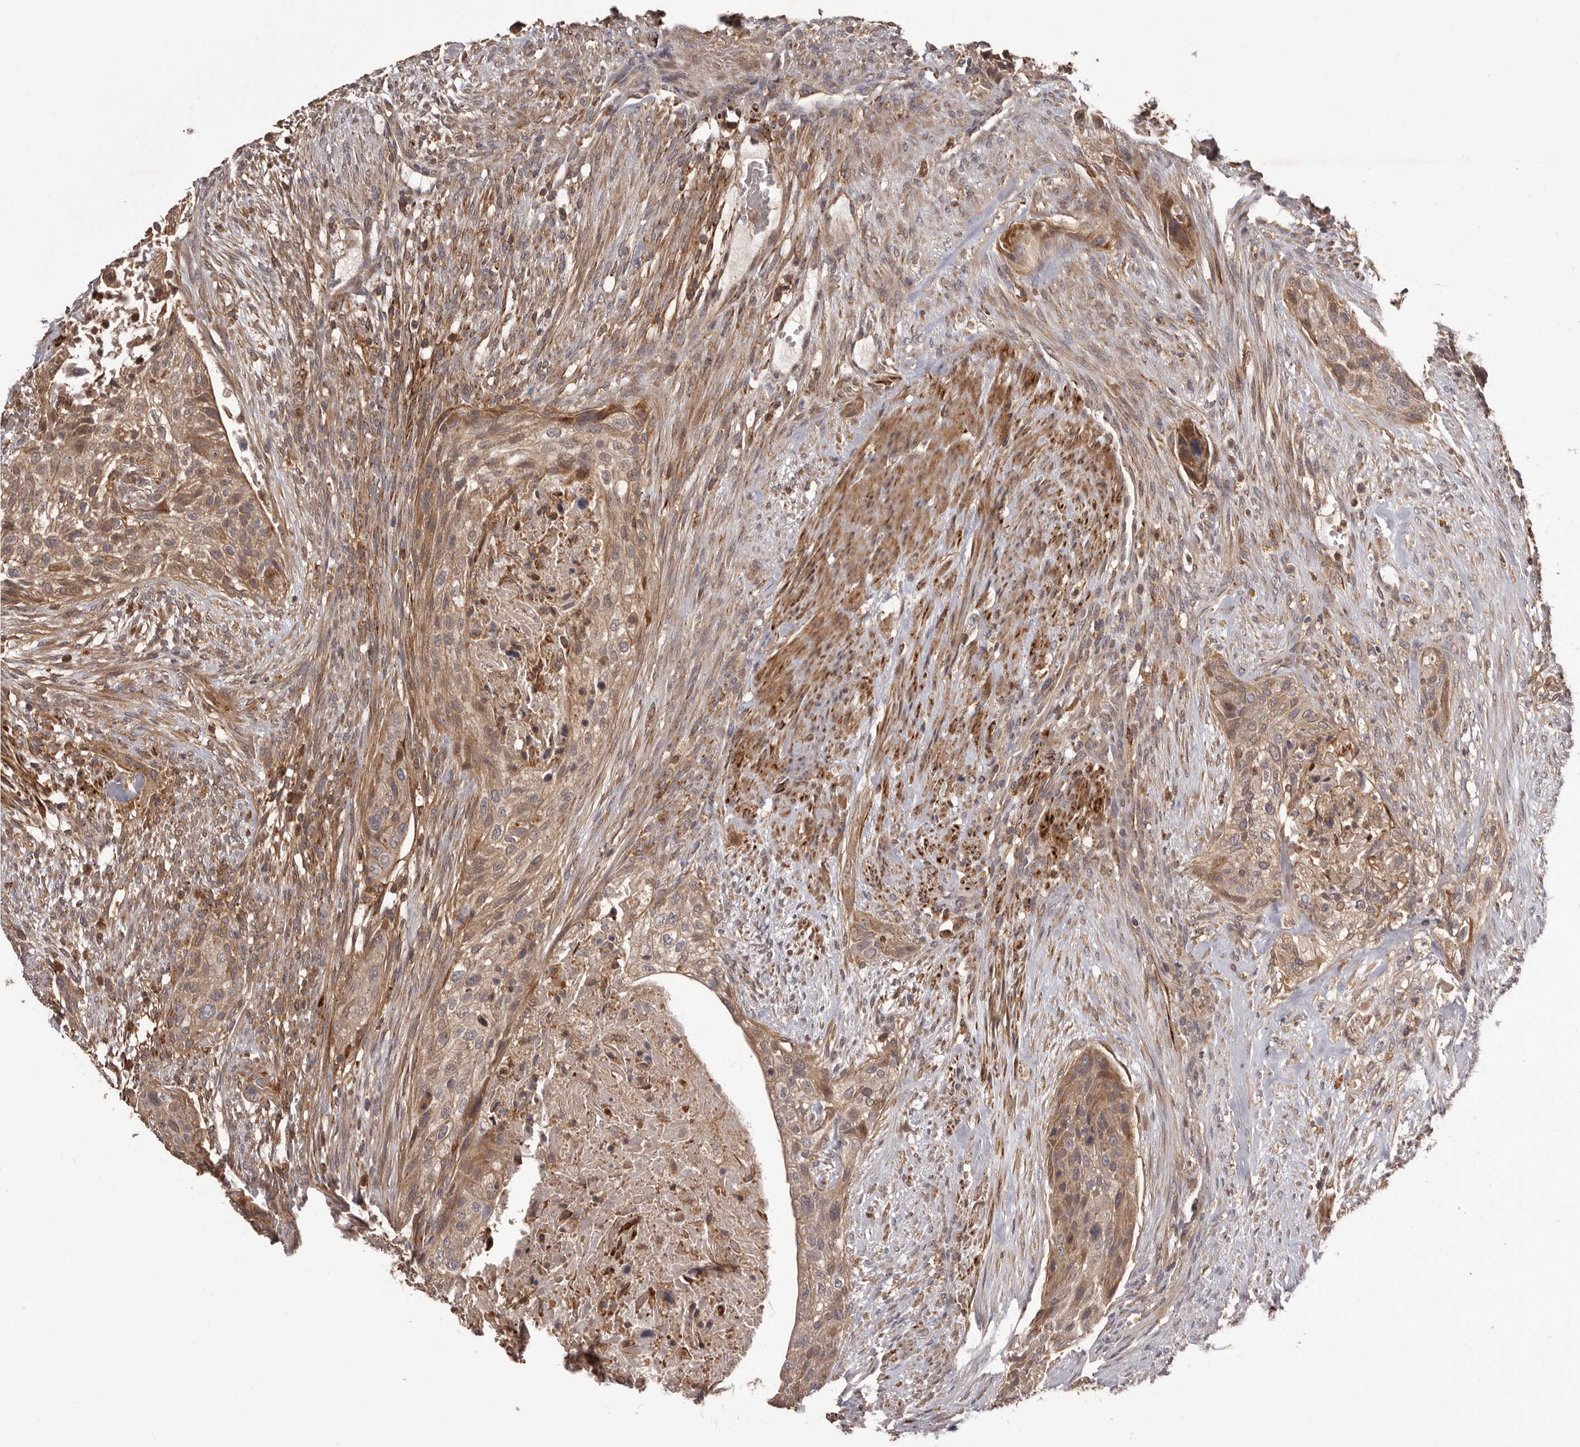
{"staining": {"intensity": "moderate", "quantity": ">75%", "location": "cytoplasmic/membranous"}, "tissue": "urothelial cancer", "cell_type": "Tumor cells", "image_type": "cancer", "snomed": [{"axis": "morphology", "description": "Urothelial carcinoma, High grade"}, {"axis": "topography", "description": "Urinary bladder"}], "caption": "Approximately >75% of tumor cells in human urothelial carcinoma (high-grade) display moderate cytoplasmic/membranous protein positivity as visualized by brown immunohistochemical staining.", "gene": "GLIPR2", "patient": {"sex": "male", "age": 35}}